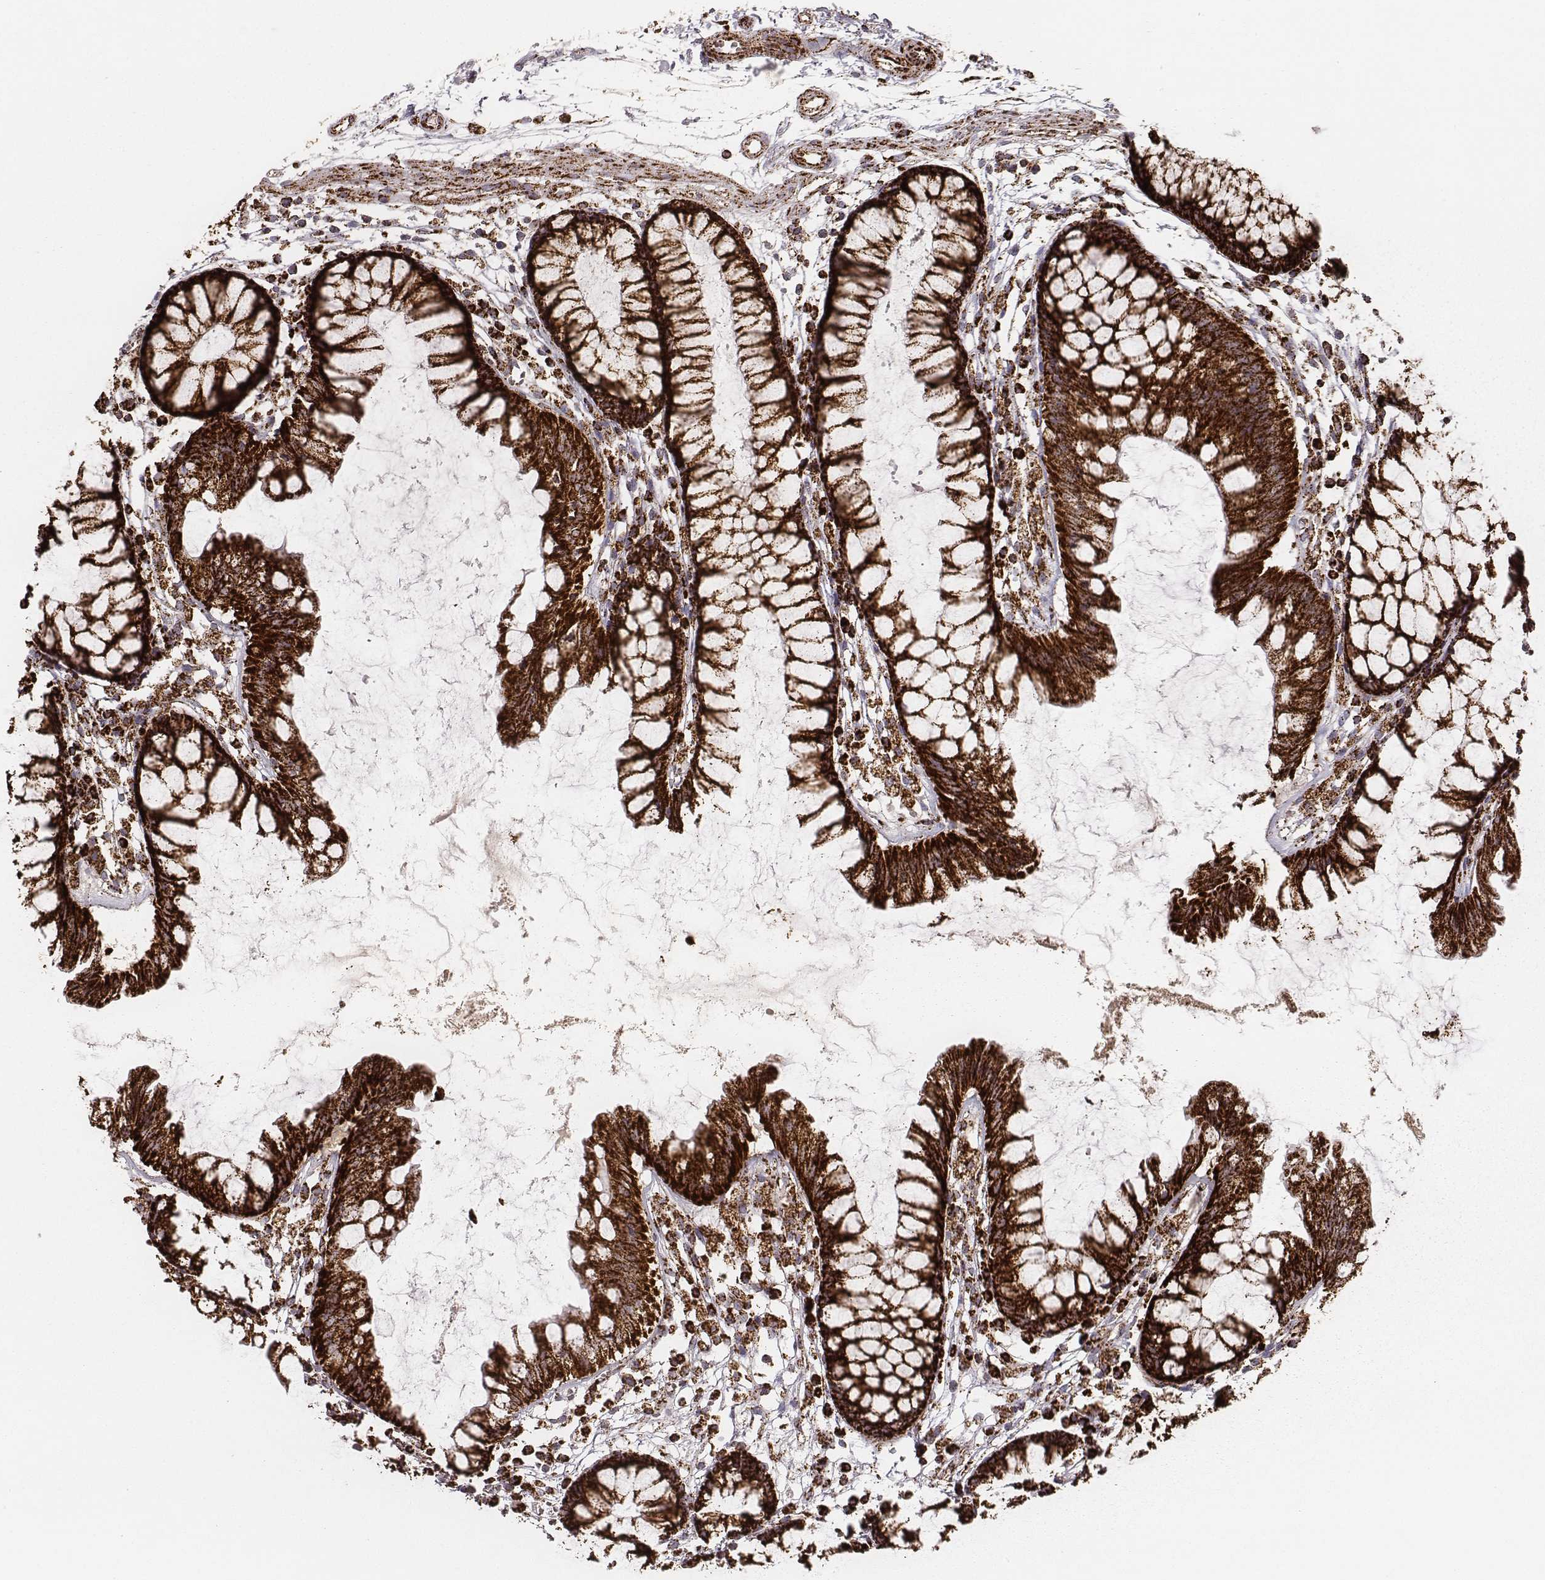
{"staining": {"intensity": "strong", "quantity": ">75%", "location": "cytoplasmic/membranous"}, "tissue": "colon", "cell_type": "Endothelial cells", "image_type": "normal", "snomed": [{"axis": "morphology", "description": "Normal tissue, NOS"}, {"axis": "morphology", "description": "Adenocarcinoma, NOS"}, {"axis": "topography", "description": "Colon"}], "caption": "Strong cytoplasmic/membranous positivity is present in approximately >75% of endothelial cells in normal colon. The staining was performed using DAB (3,3'-diaminobenzidine) to visualize the protein expression in brown, while the nuclei were stained in blue with hematoxylin (Magnification: 20x).", "gene": "TUFM", "patient": {"sex": "male", "age": 65}}